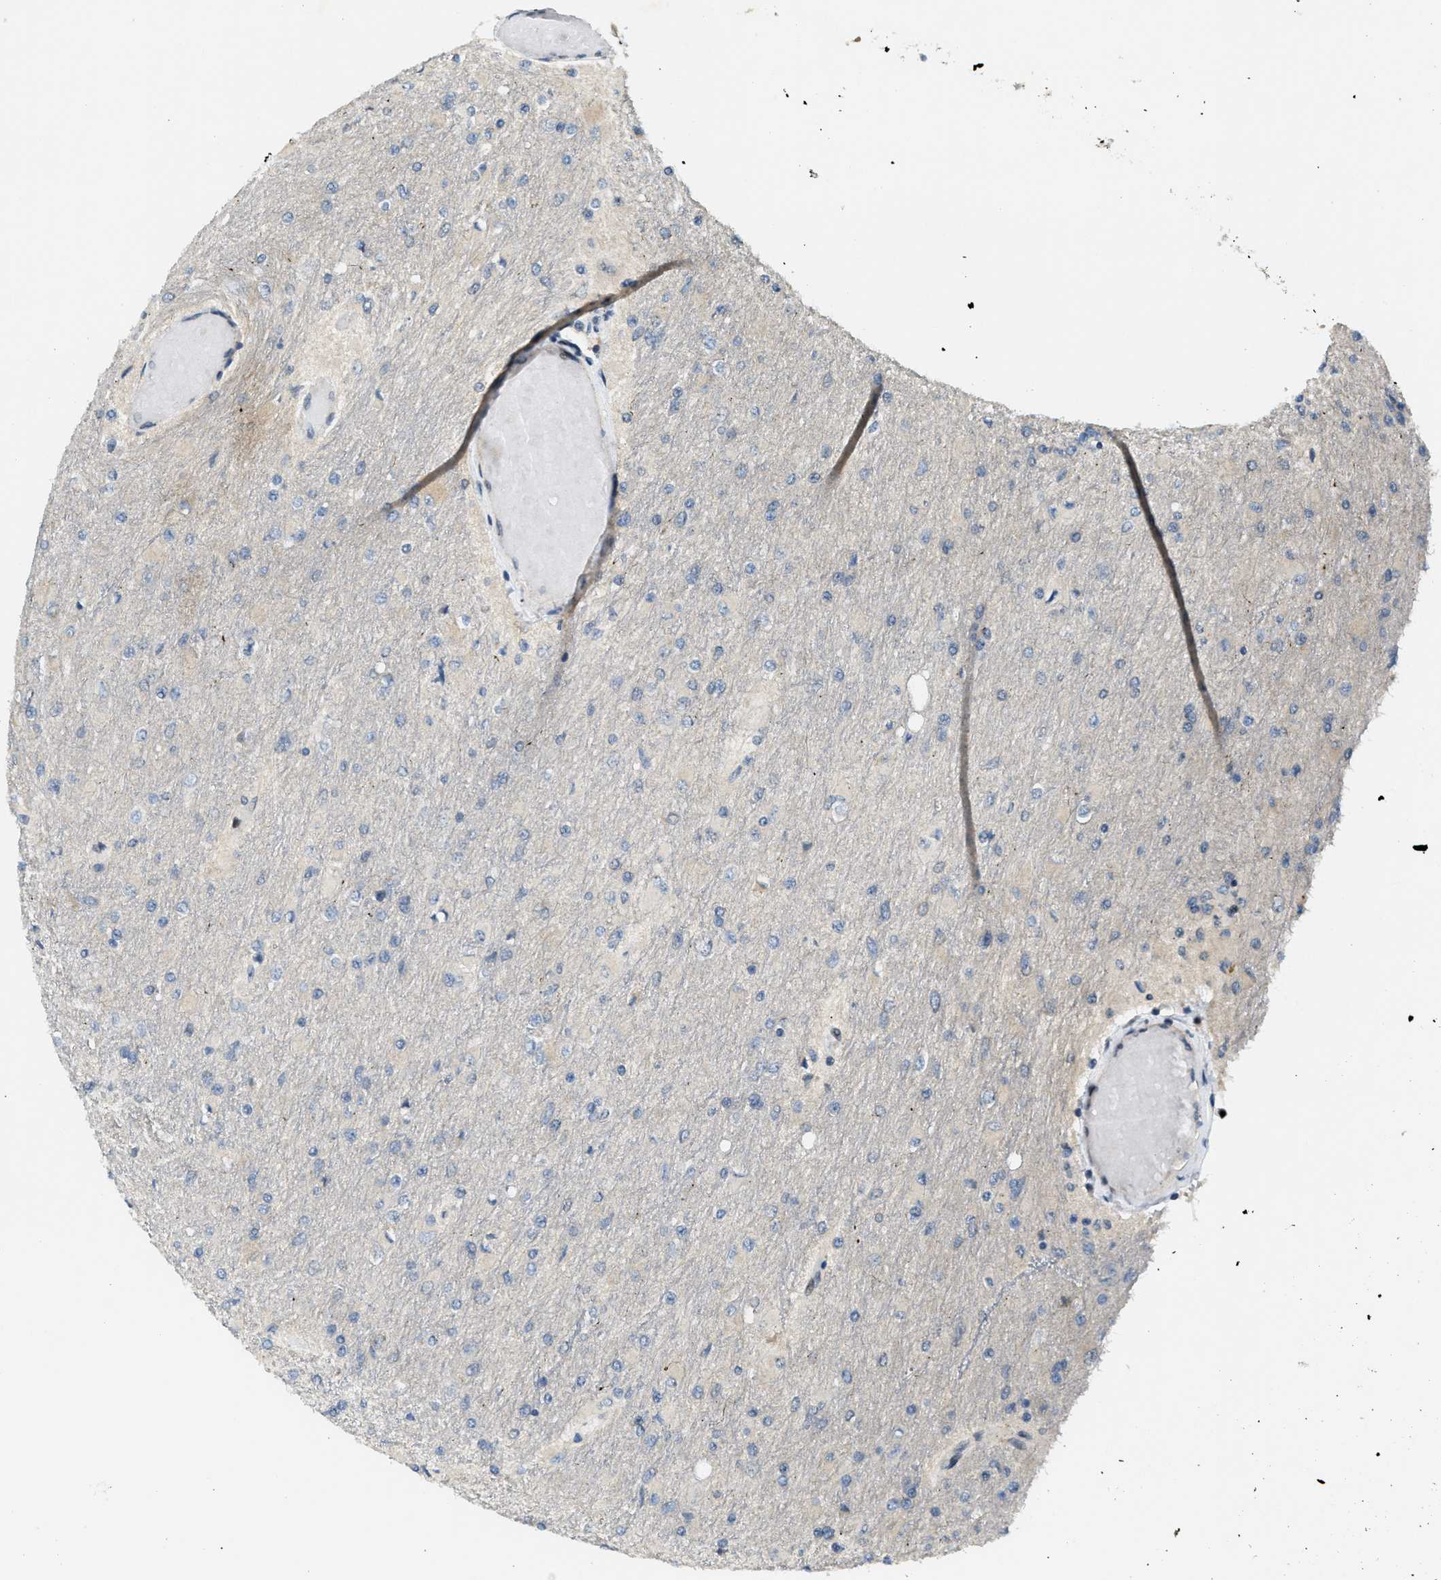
{"staining": {"intensity": "negative", "quantity": "none", "location": "none"}, "tissue": "glioma", "cell_type": "Tumor cells", "image_type": "cancer", "snomed": [{"axis": "morphology", "description": "Glioma, malignant, High grade"}, {"axis": "topography", "description": "Cerebral cortex"}], "caption": "A micrograph of malignant glioma (high-grade) stained for a protein displays no brown staining in tumor cells.", "gene": "TRAPPC14", "patient": {"sex": "female", "age": 36}}